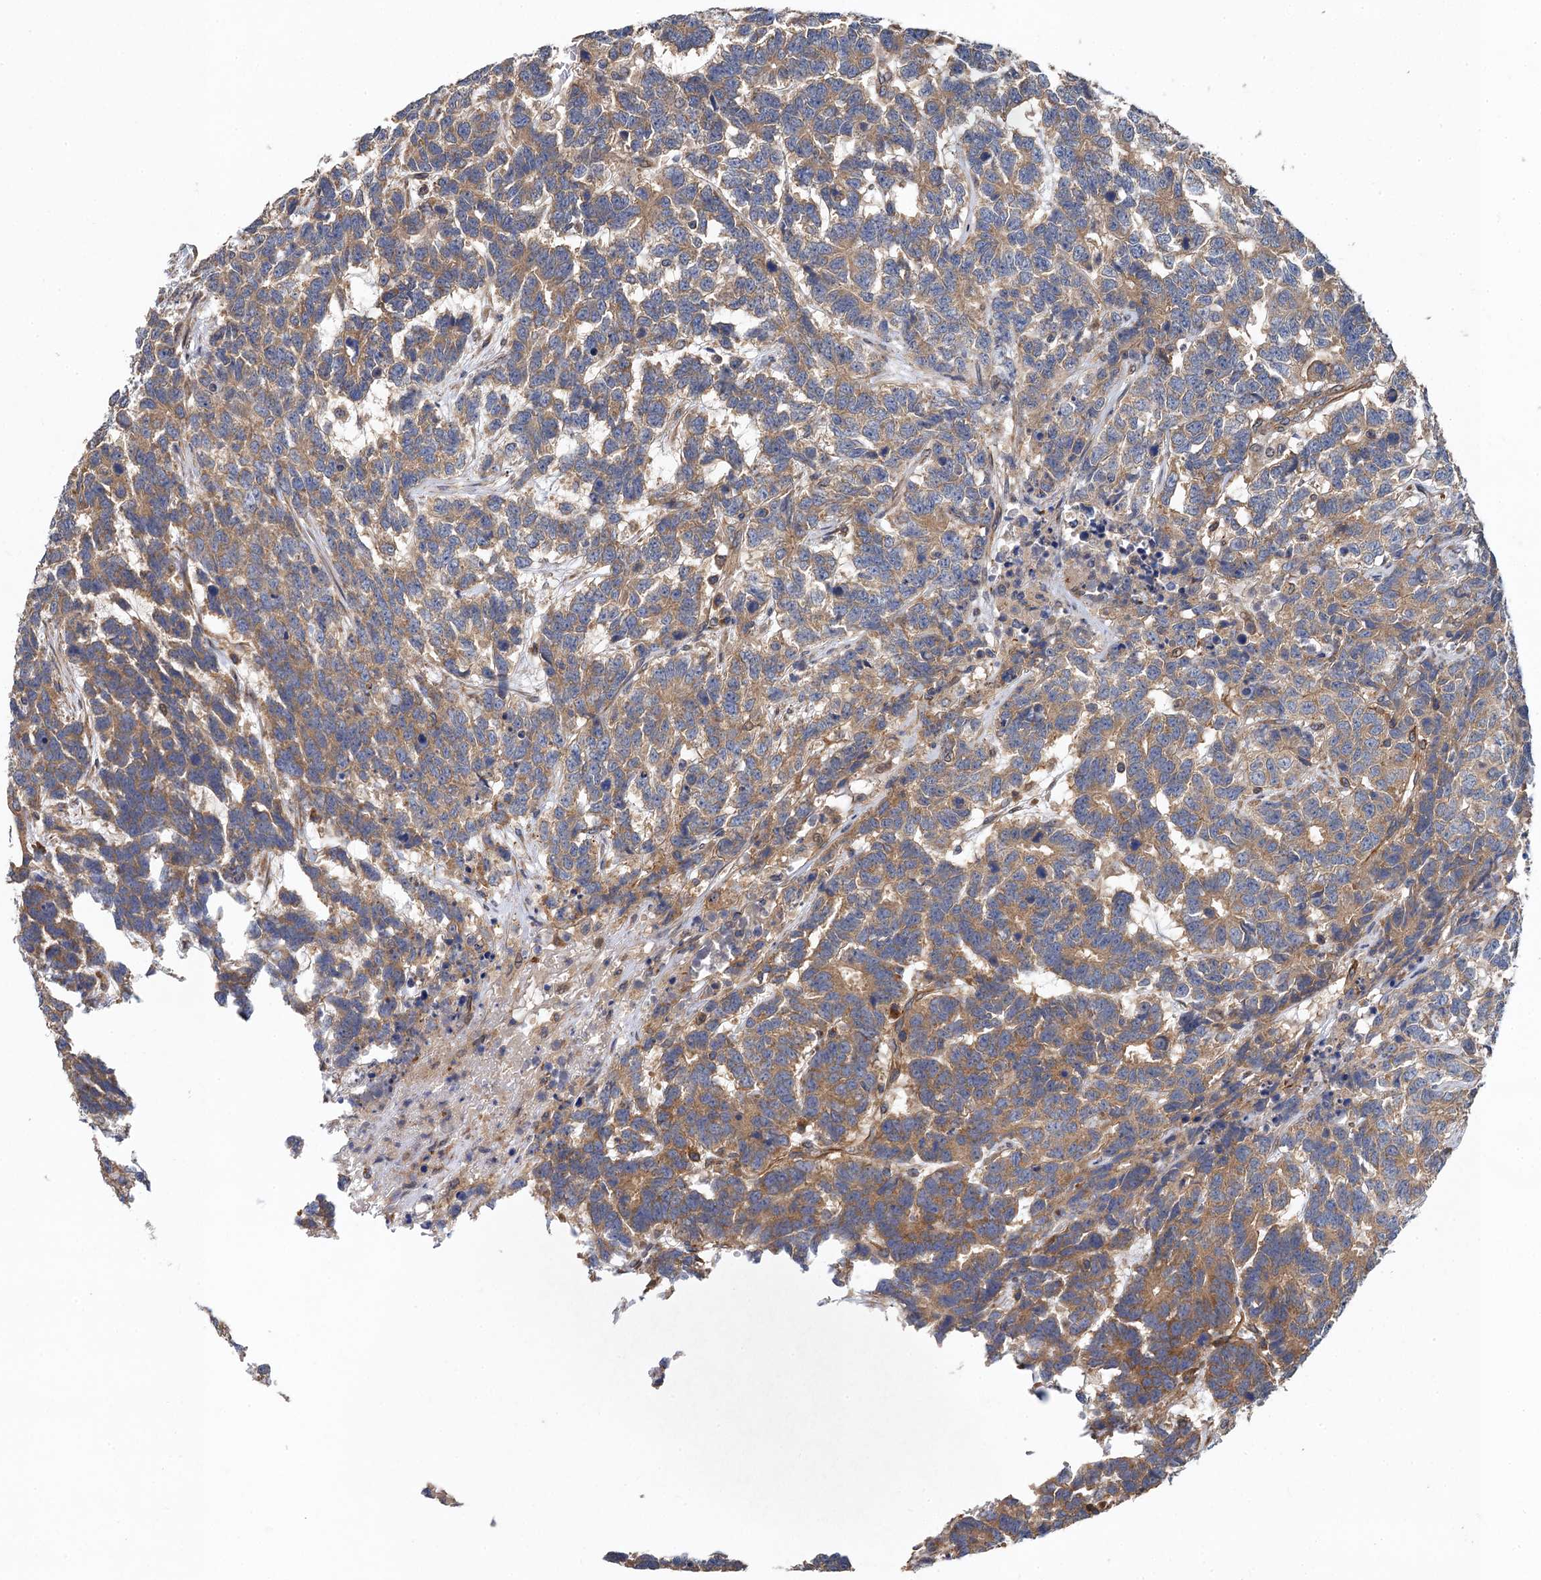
{"staining": {"intensity": "moderate", "quantity": ">75%", "location": "cytoplasmic/membranous"}, "tissue": "testis cancer", "cell_type": "Tumor cells", "image_type": "cancer", "snomed": [{"axis": "morphology", "description": "Carcinoma, Embryonal, NOS"}, {"axis": "topography", "description": "Testis"}], "caption": "DAB (3,3'-diaminobenzidine) immunohistochemical staining of testis embryonal carcinoma demonstrates moderate cytoplasmic/membranous protein positivity in about >75% of tumor cells.", "gene": "PJA2", "patient": {"sex": "male", "age": 26}}